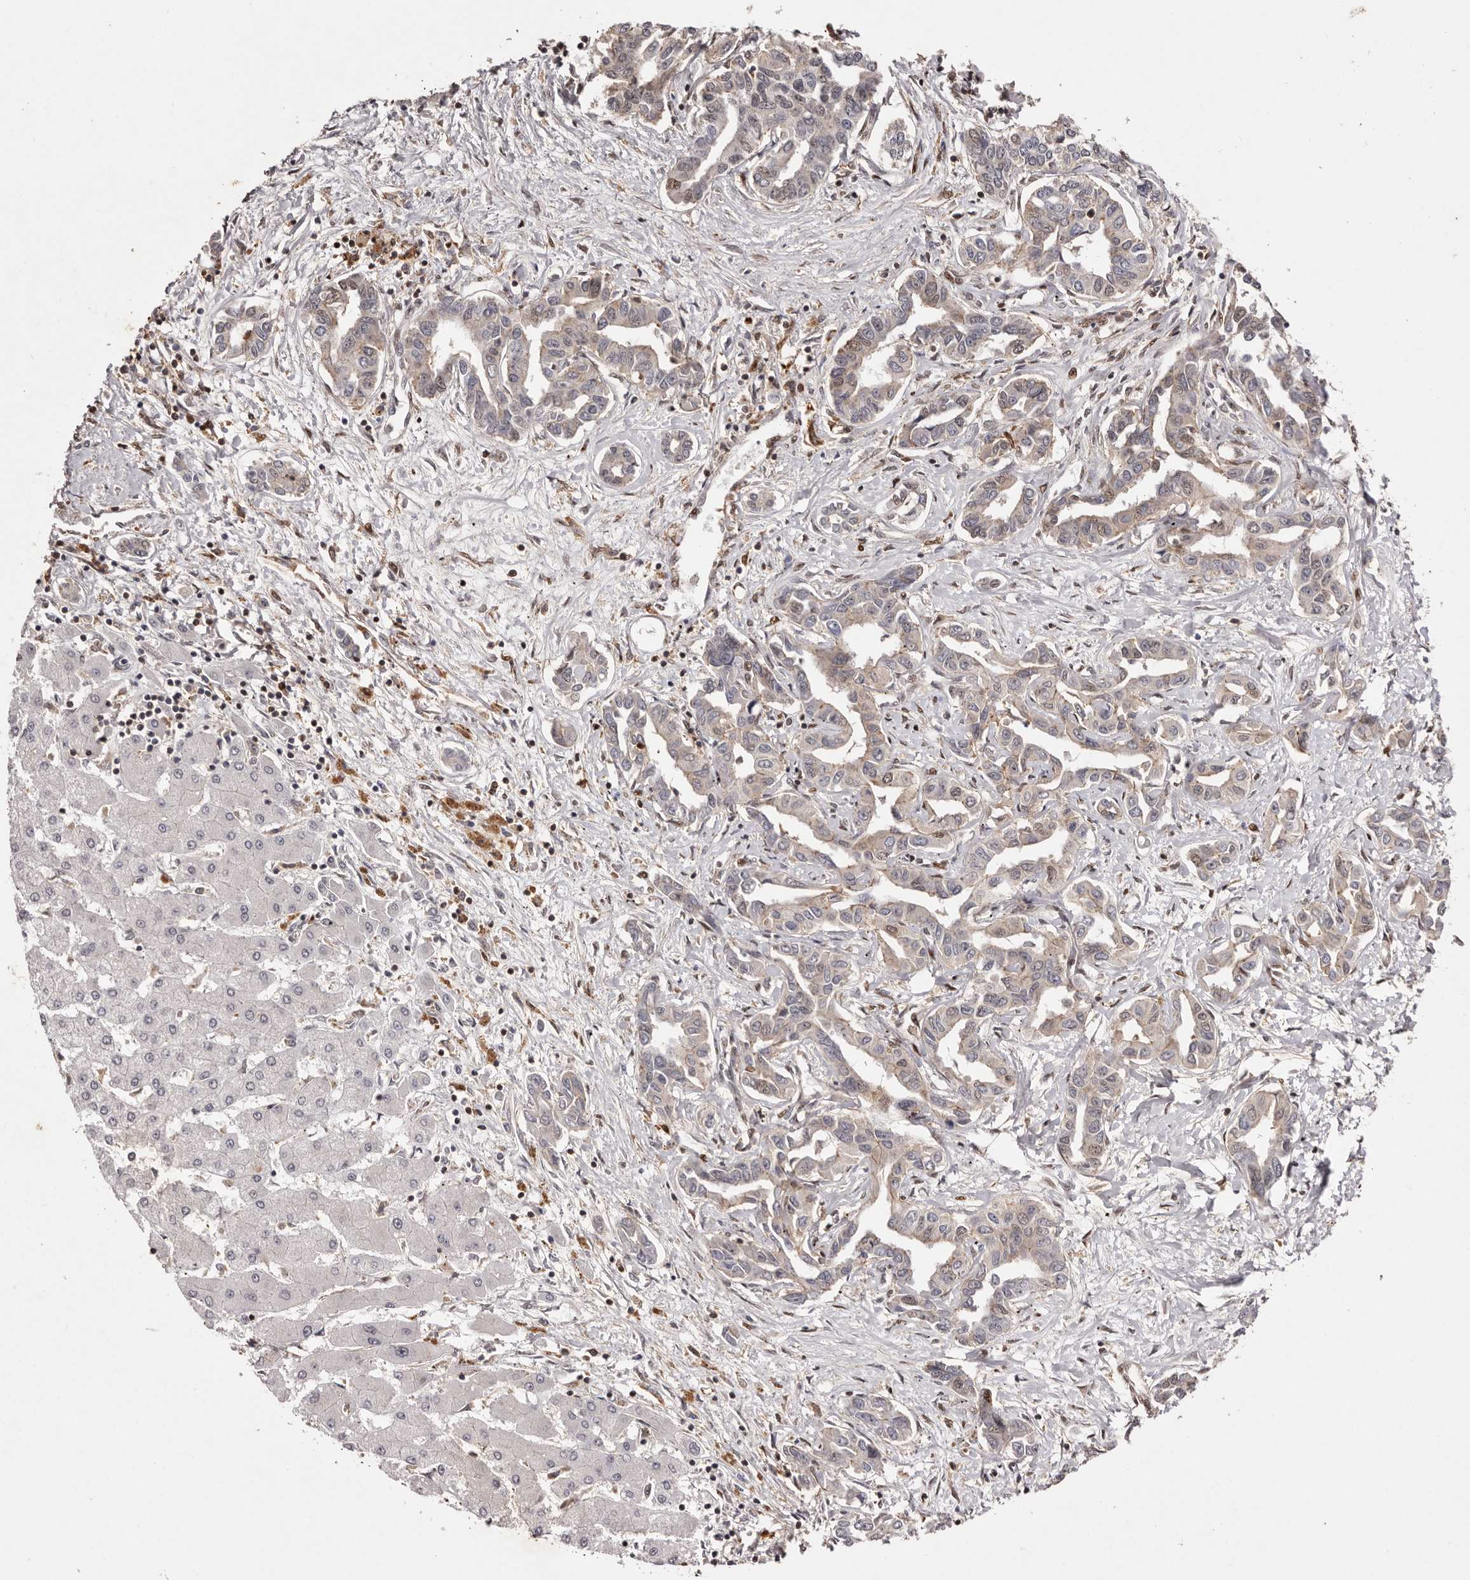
{"staining": {"intensity": "weak", "quantity": "25%-75%", "location": "cytoplasmic/membranous,nuclear"}, "tissue": "liver cancer", "cell_type": "Tumor cells", "image_type": "cancer", "snomed": [{"axis": "morphology", "description": "Cholangiocarcinoma"}, {"axis": "topography", "description": "Liver"}], "caption": "Tumor cells show low levels of weak cytoplasmic/membranous and nuclear staining in approximately 25%-75% of cells in cholangiocarcinoma (liver).", "gene": "FBXO5", "patient": {"sex": "male", "age": 59}}